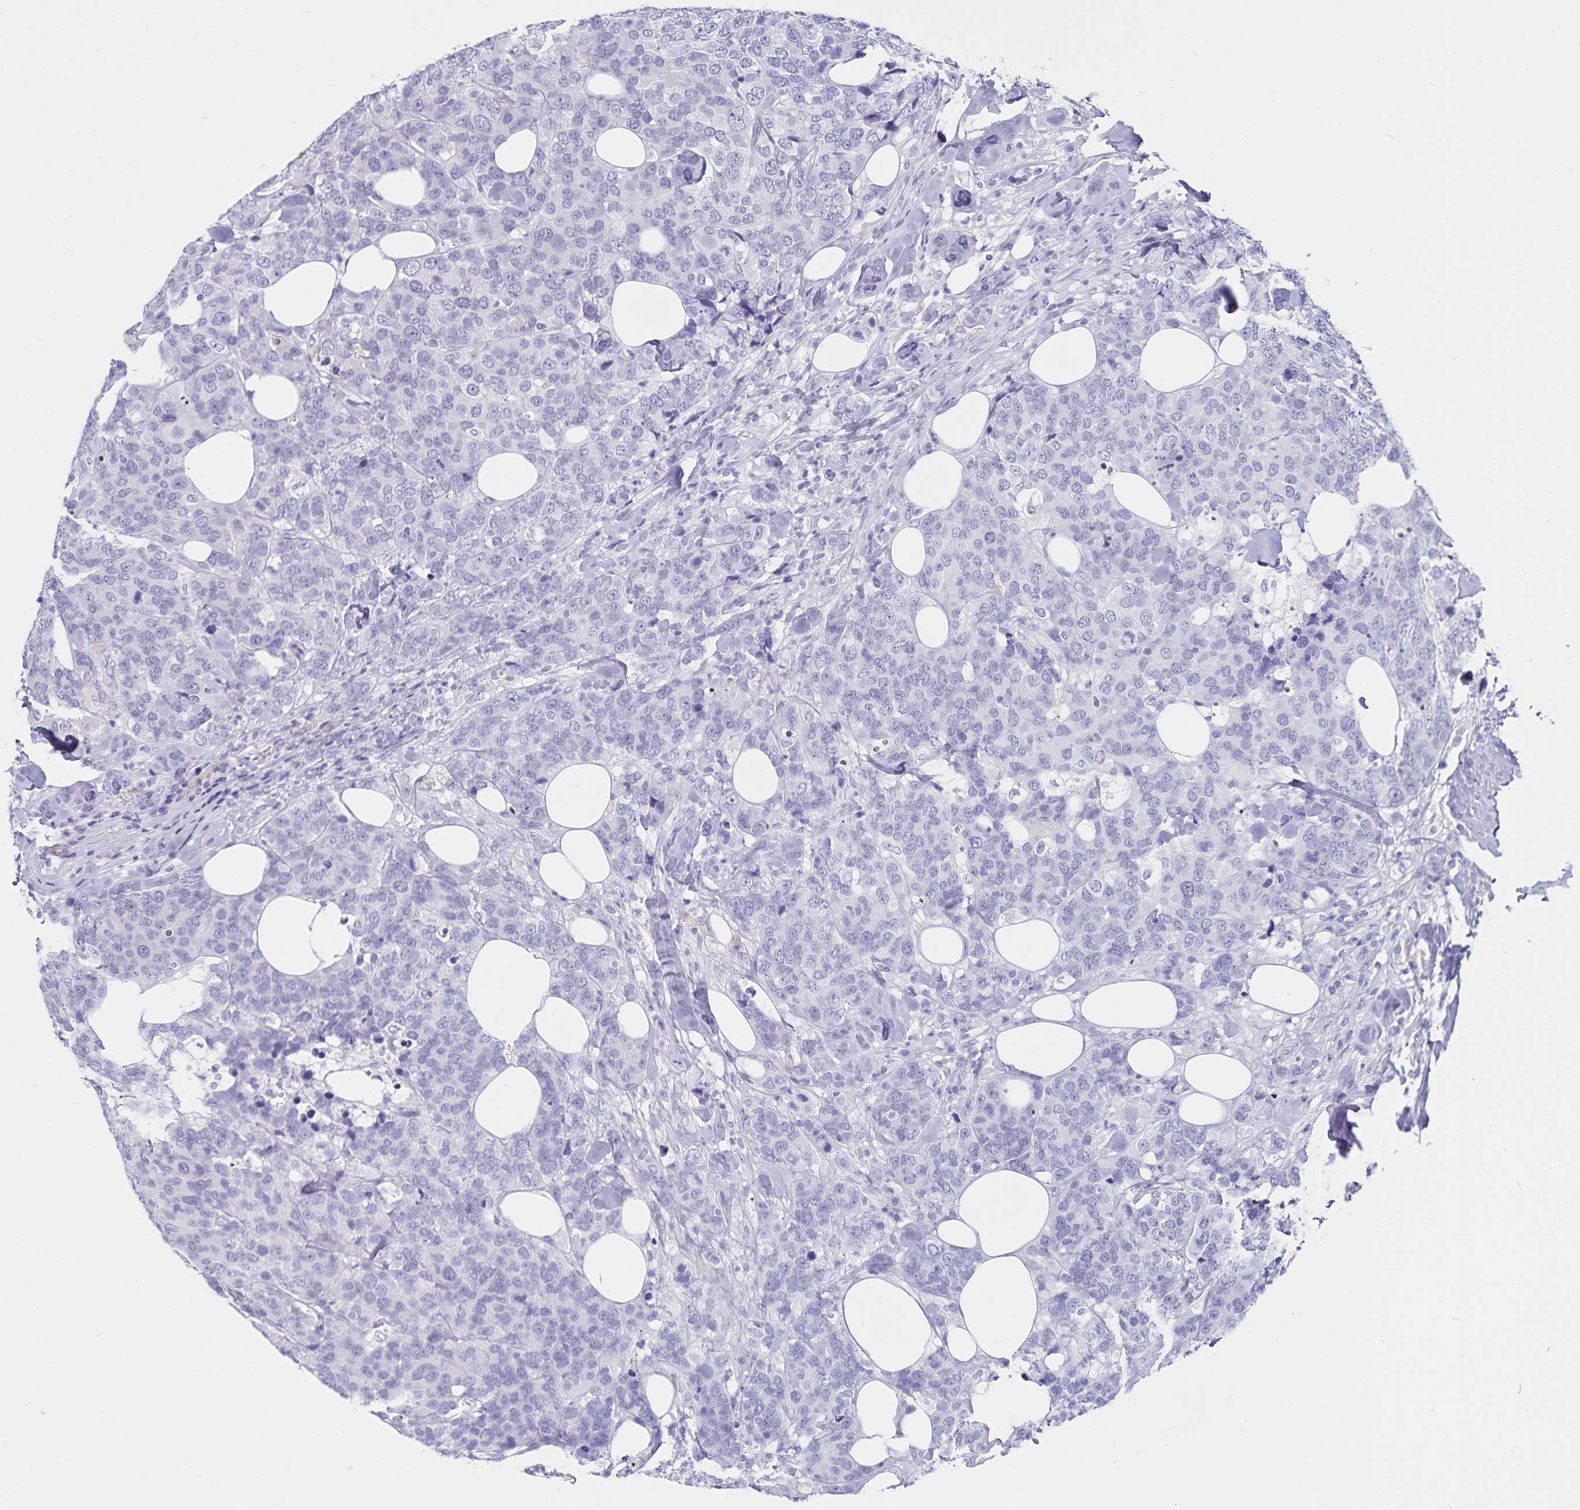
{"staining": {"intensity": "negative", "quantity": "none", "location": "none"}, "tissue": "breast cancer", "cell_type": "Tumor cells", "image_type": "cancer", "snomed": [{"axis": "morphology", "description": "Lobular carcinoma"}, {"axis": "topography", "description": "Breast"}], "caption": "Immunohistochemical staining of breast lobular carcinoma shows no significant expression in tumor cells.", "gene": "PLAC1", "patient": {"sex": "female", "age": 59}}